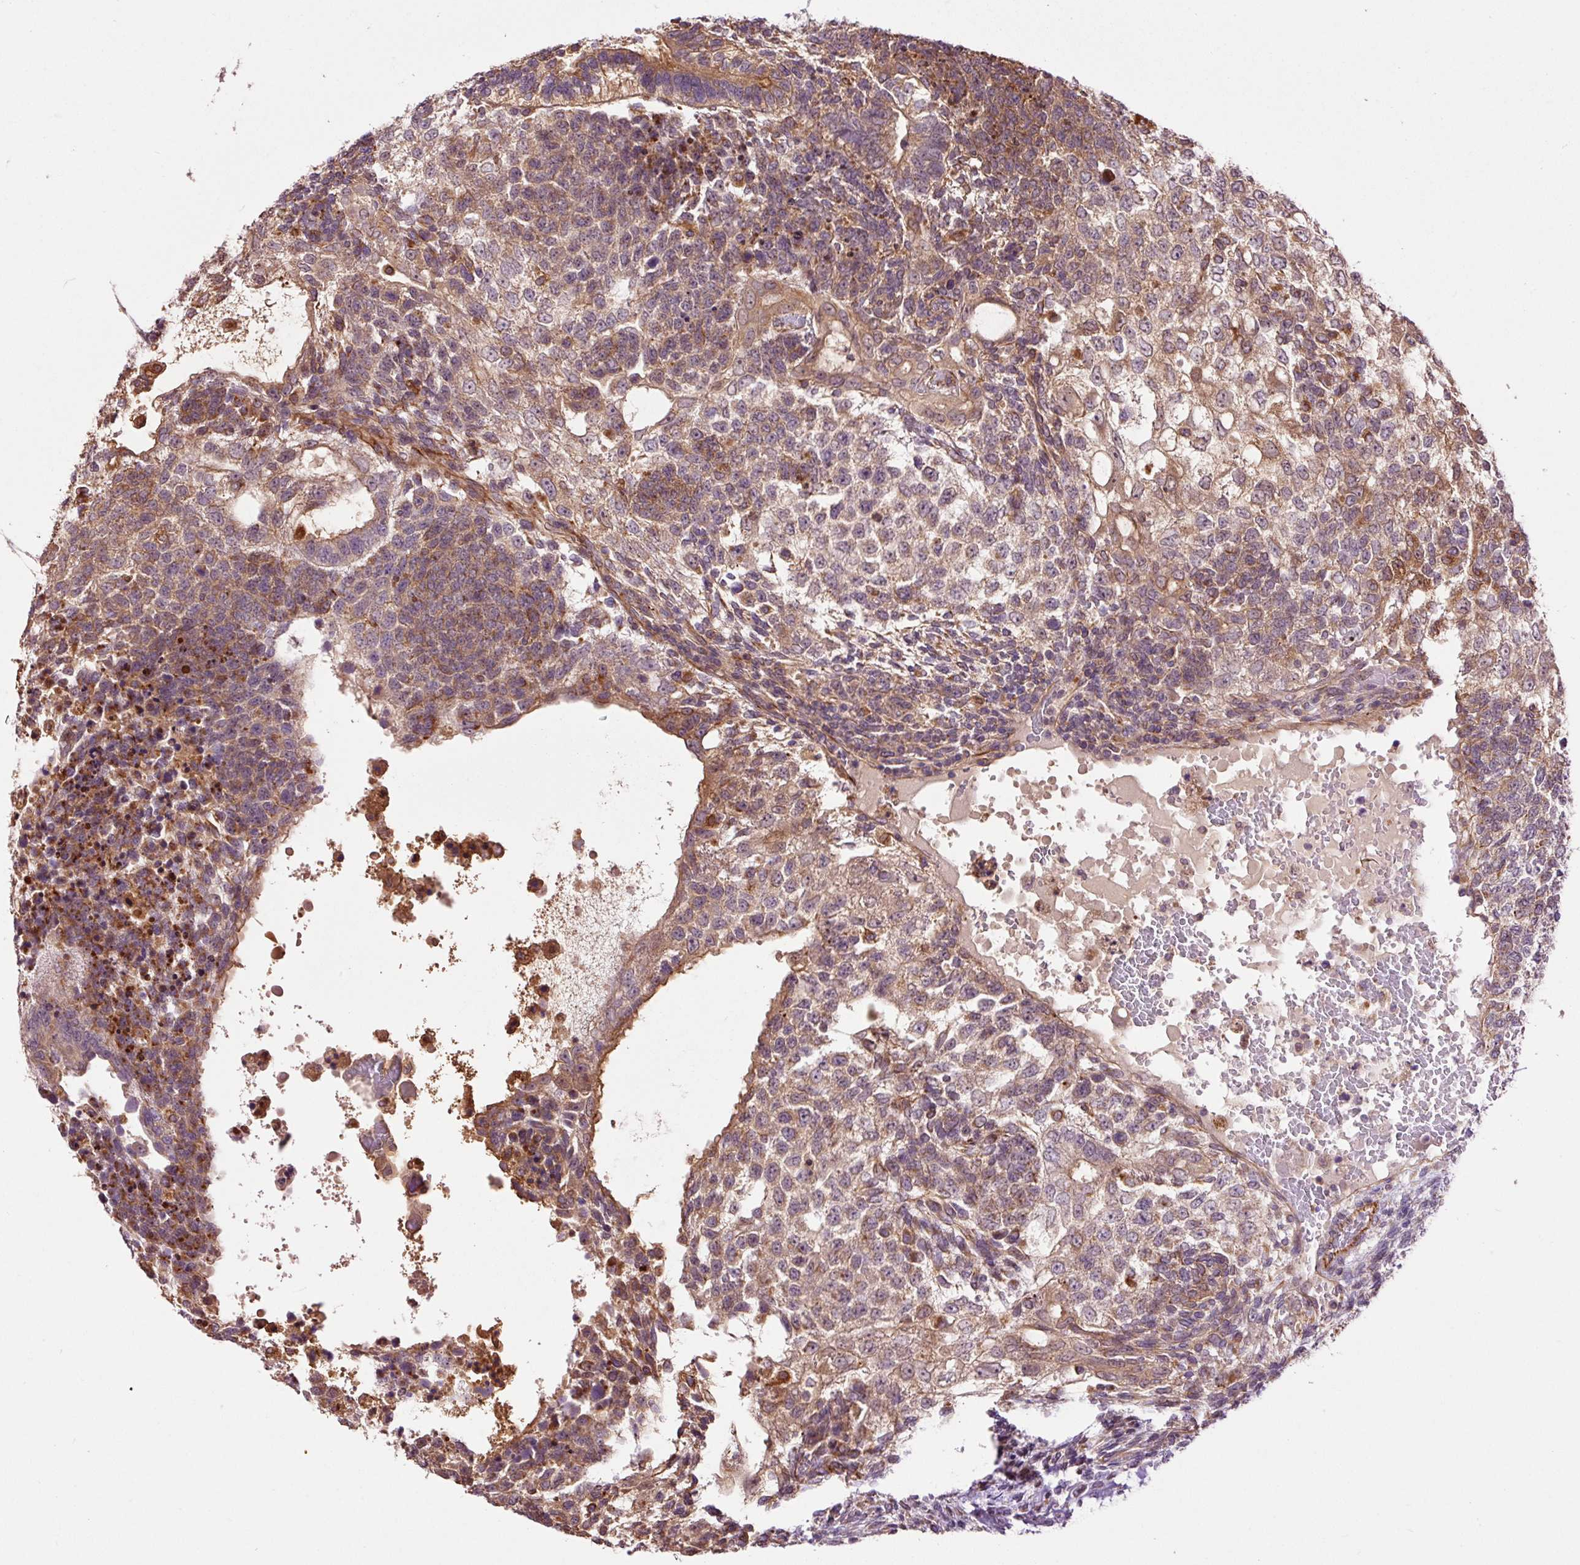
{"staining": {"intensity": "moderate", "quantity": ">75%", "location": "cytoplasmic/membranous"}, "tissue": "testis cancer", "cell_type": "Tumor cells", "image_type": "cancer", "snomed": [{"axis": "morphology", "description": "Carcinoma, Embryonal, NOS"}, {"axis": "topography", "description": "Testis"}], "caption": "Tumor cells display moderate cytoplasmic/membranous positivity in about >75% of cells in testis cancer (embryonal carcinoma).", "gene": "PCK2", "patient": {"sex": "male", "age": 23}}